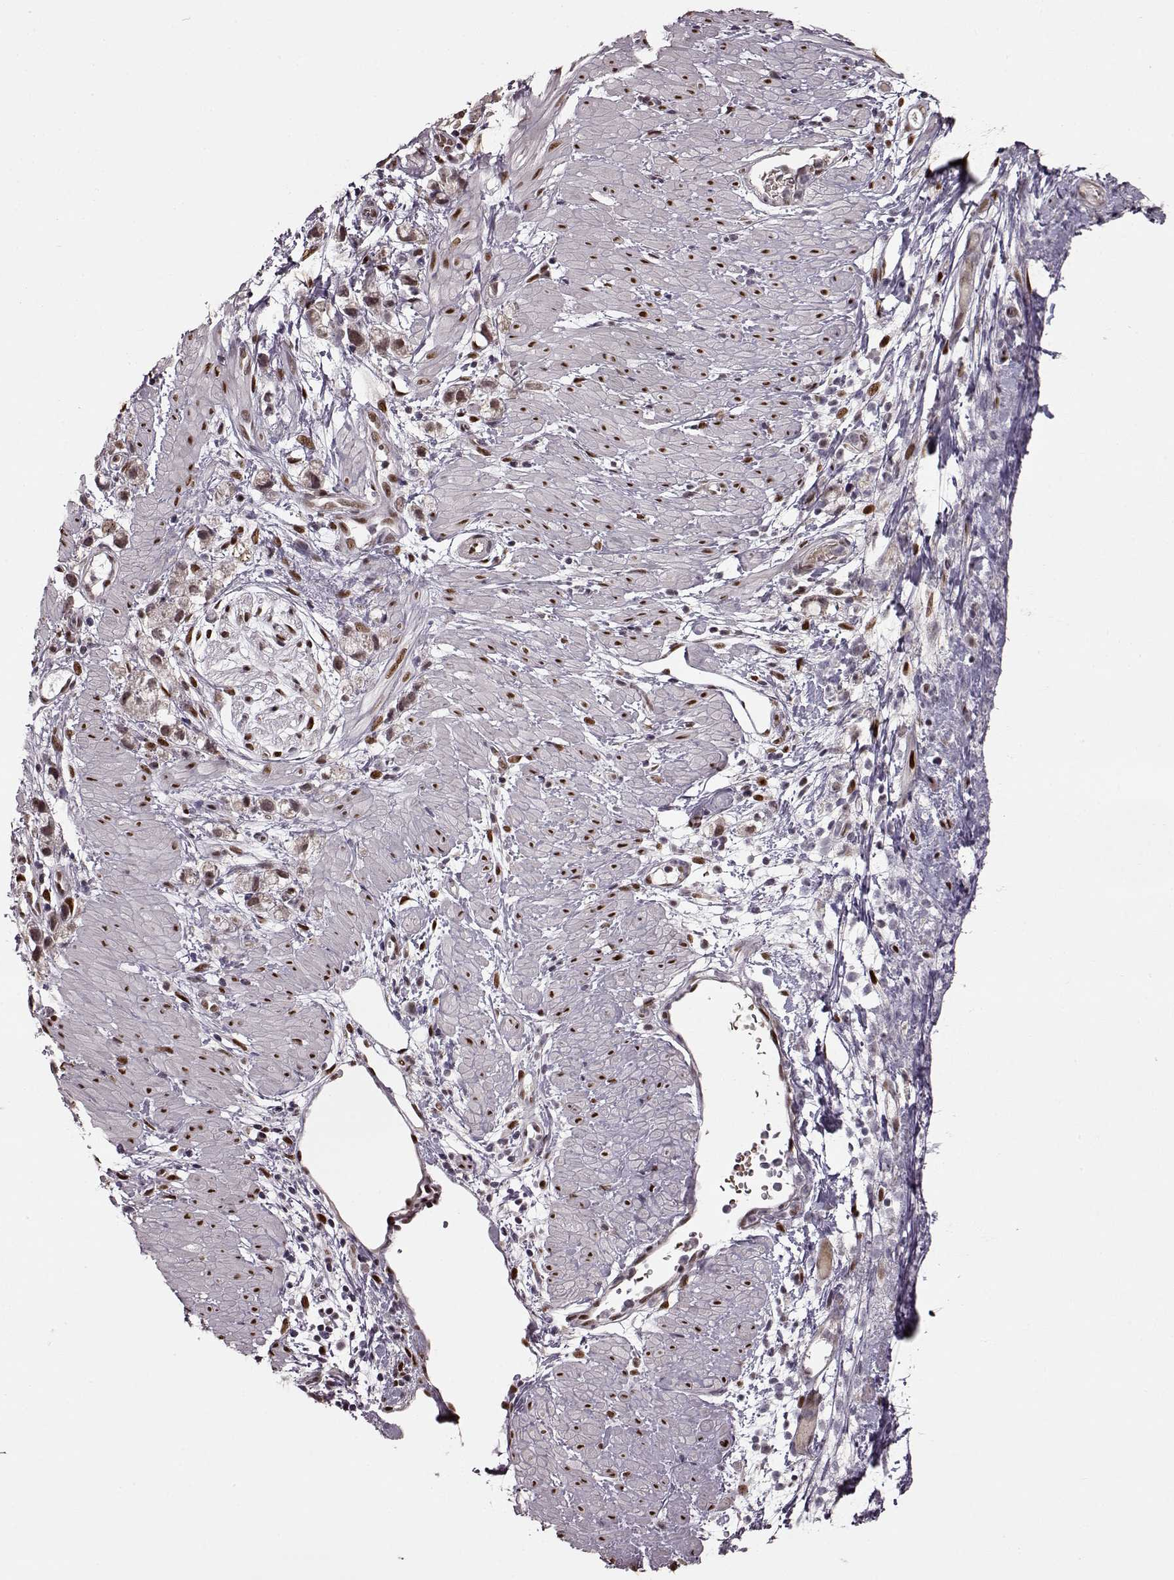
{"staining": {"intensity": "weak", "quantity": ">75%", "location": "cytoplasmic/membranous,nuclear"}, "tissue": "stomach cancer", "cell_type": "Tumor cells", "image_type": "cancer", "snomed": [{"axis": "morphology", "description": "Adenocarcinoma, NOS"}, {"axis": "topography", "description": "Stomach"}], "caption": "A brown stain labels weak cytoplasmic/membranous and nuclear positivity of a protein in stomach adenocarcinoma tumor cells. The staining is performed using DAB brown chromogen to label protein expression. The nuclei are counter-stained blue using hematoxylin.", "gene": "FTO", "patient": {"sex": "female", "age": 59}}